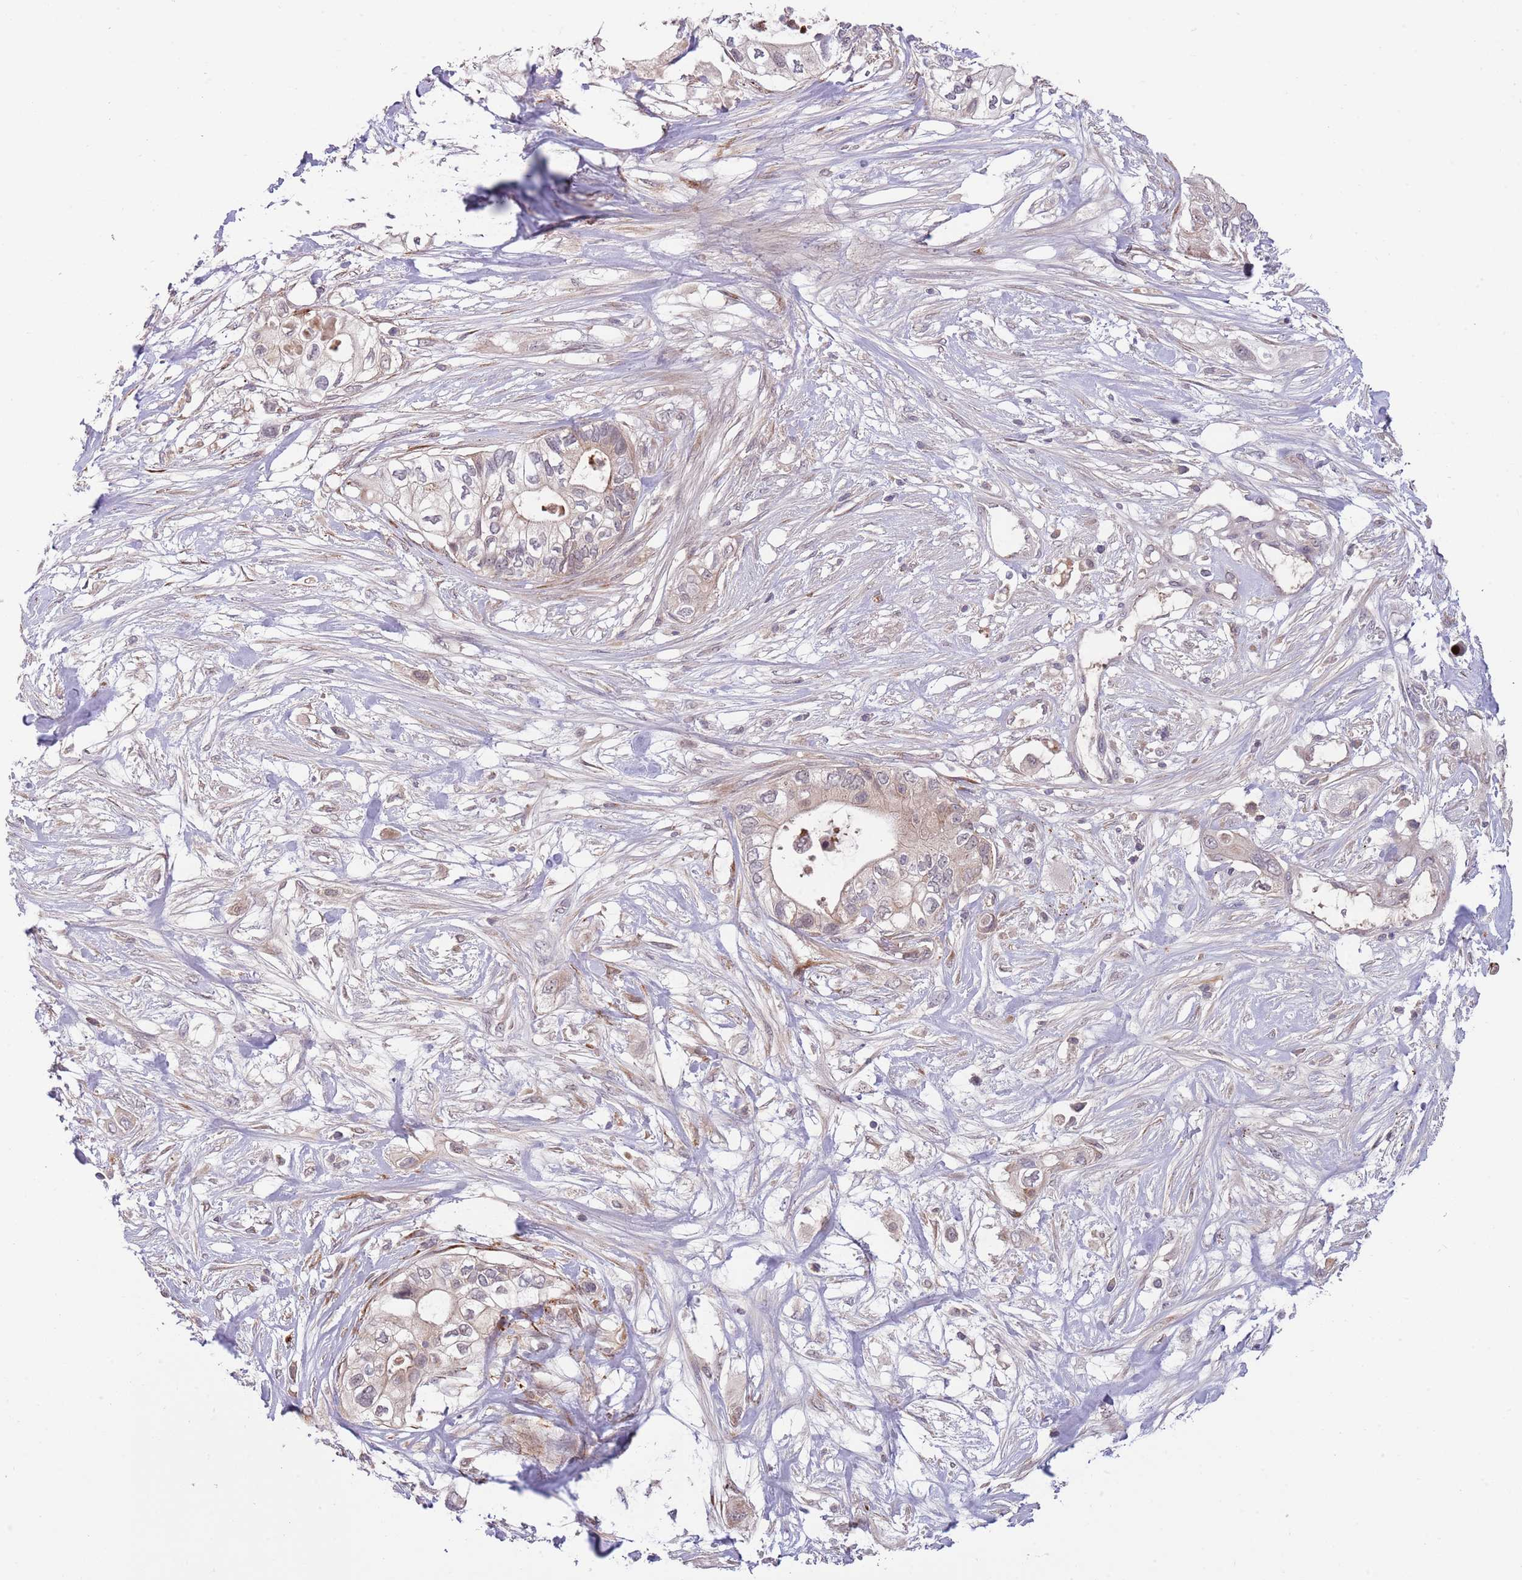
{"staining": {"intensity": "weak", "quantity": "<25%", "location": "cytoplasmic/membranous"}, "tissue": "pancreatic cancer", "cell_type": "Tumor cells", "image_type": "cancer", "snomed": [{"axis": "morphology", "description": "Adenocarcinoma, NOS"}, {"axis": "topography", "description": "Pancreas"}], "caption": "A high-resolution micrograph shows immunohistochemistry staining of pancreatic cancer, which displays no significant staining in tumor cells.", "gene": "NT5DC4", "patient": {"sex": "female", "age": 63}}